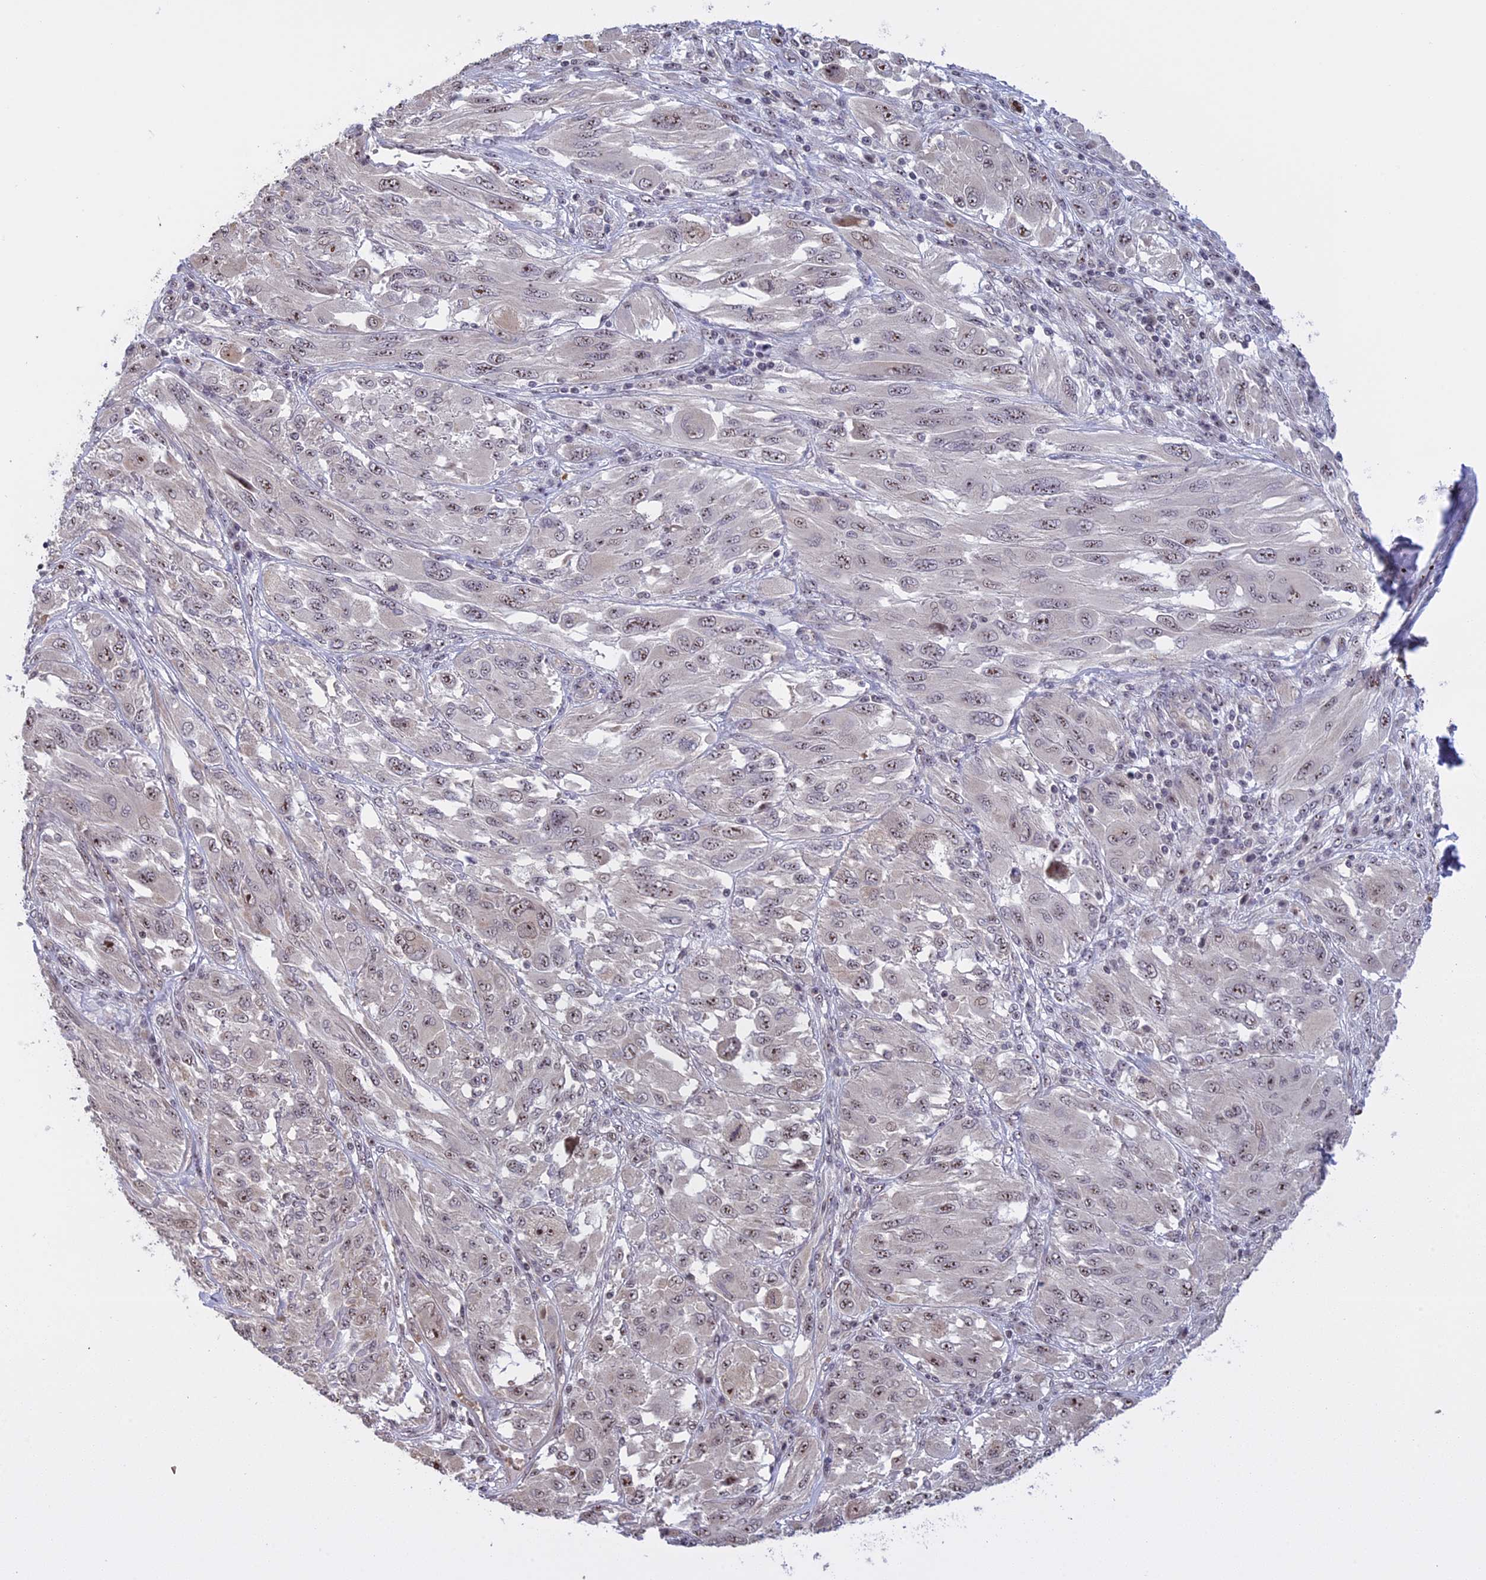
{"staining": {"intensity": "weak", "quantity": "25%-75%", "location": "nuclear"}, "tissue": "melanoma", "cell_type": "Tumor cells", "image_type": "cancer", "snomed": [{"axis": "morphology", "description": "Malignant melanoma, NOS"}, {"axis": "topography", "description": "Skin"}], "caption": "IHC histopathology image of melanoma stained for a protein (brown), which reveals low levels of weak nuclear positivity in about 25%-75% of tumor cells.", "gene": "MGA", "patient": {"sex": "female", "age": 91}}